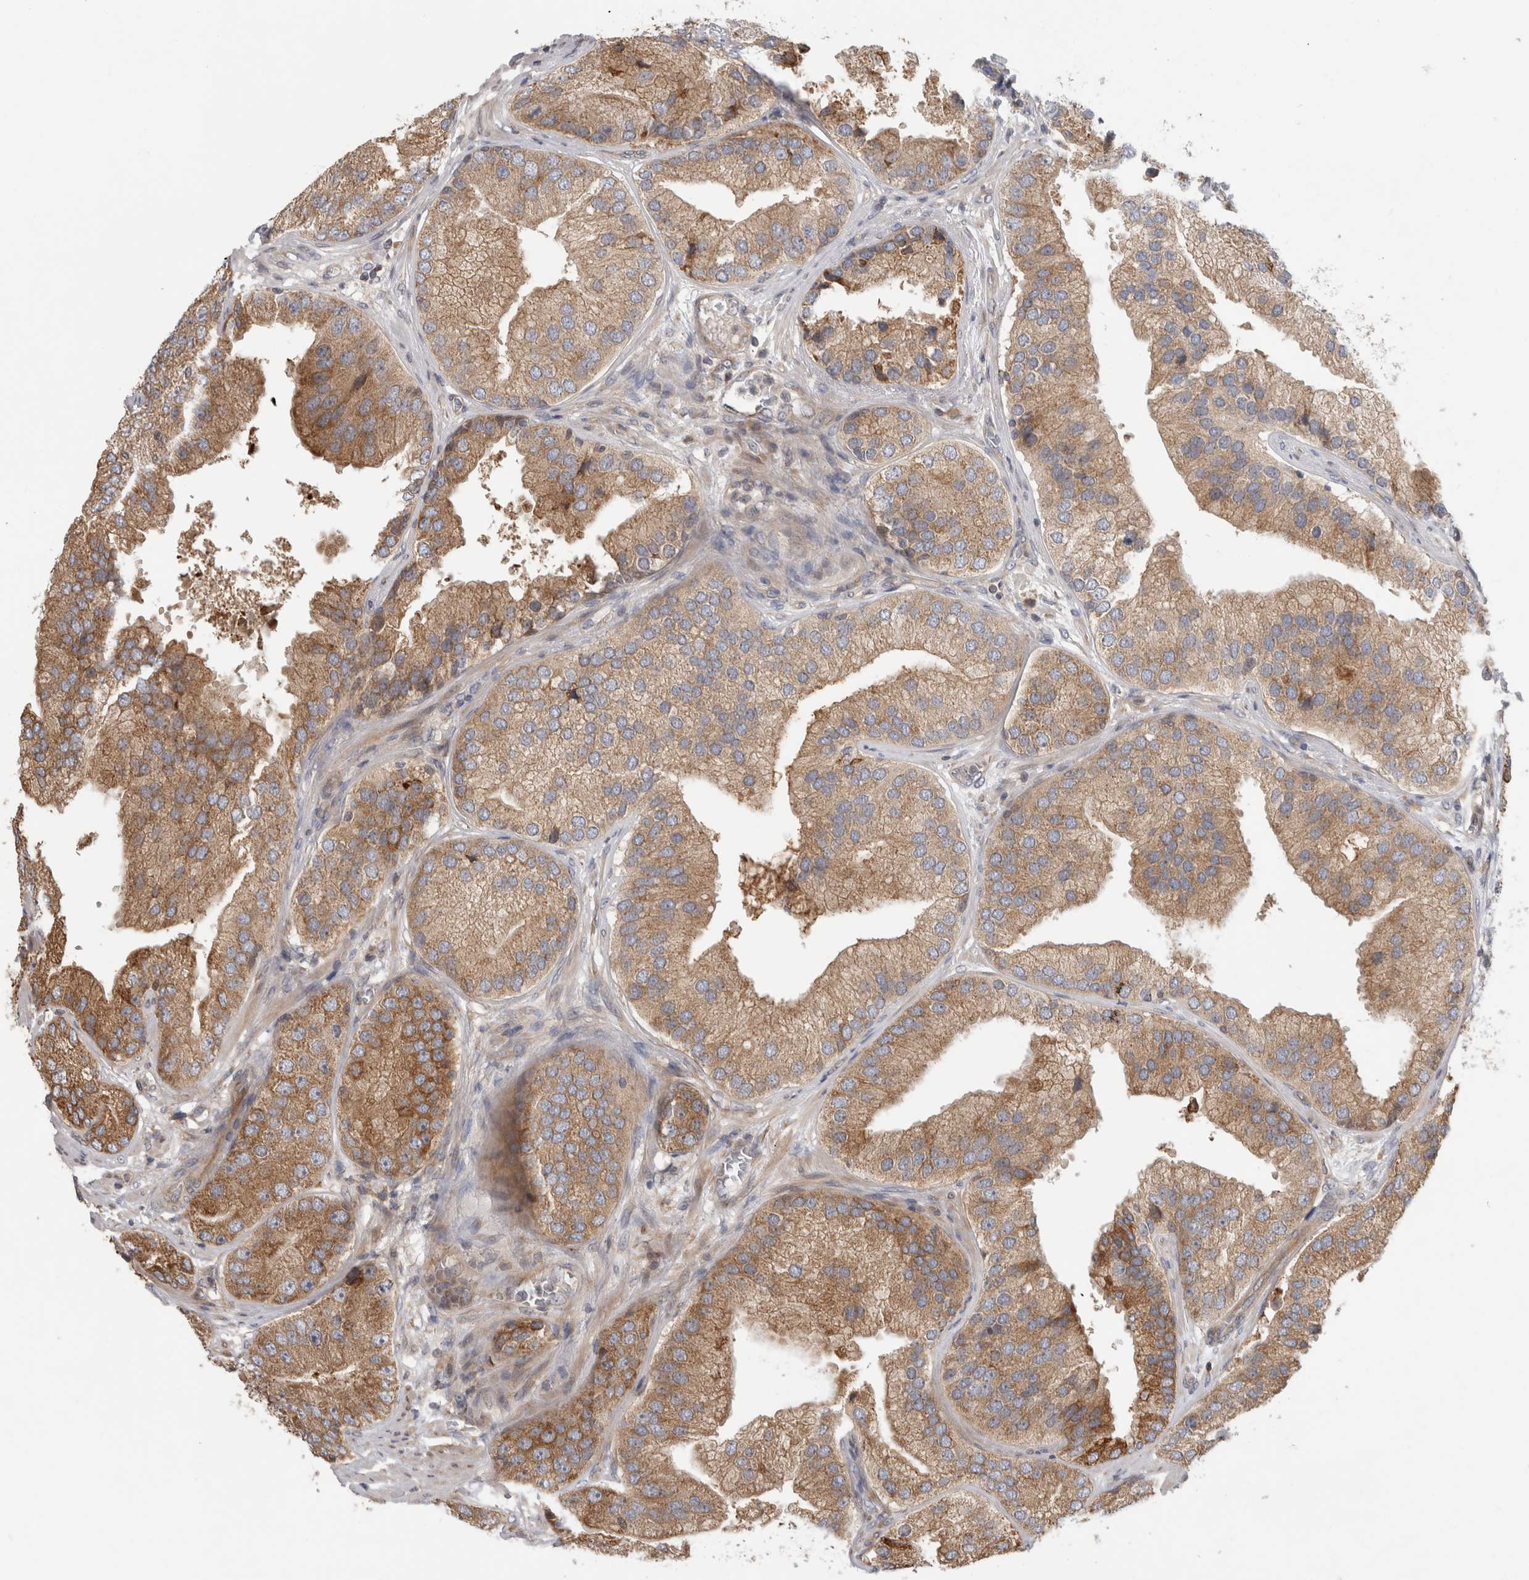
{"staining": {"intensity": "moderate", "quantity": ">75%", "location": "cytoplasmic/membranous"}, "tissue": "prostate cancer", "cell_type": "Tumor cells", "image_type": "cancer", "snomed": [{"axis": "morphology", "description": "Adenocarcinoma, High grade"}, {"axis": "topography", "description": "Prostate"}], "caption": "A micrograph of human high-grade adenocarcinoma (prostate) stained for a protein displays moderate cytoplasmic/membranous brown staining in tumor cells. (Stains: DAB in brown, nuclei in blue, Microscopy: brightfield microscopy at high magnification).", "gene": "PARP6", "patient": {"sex": "male", "age": 70}}